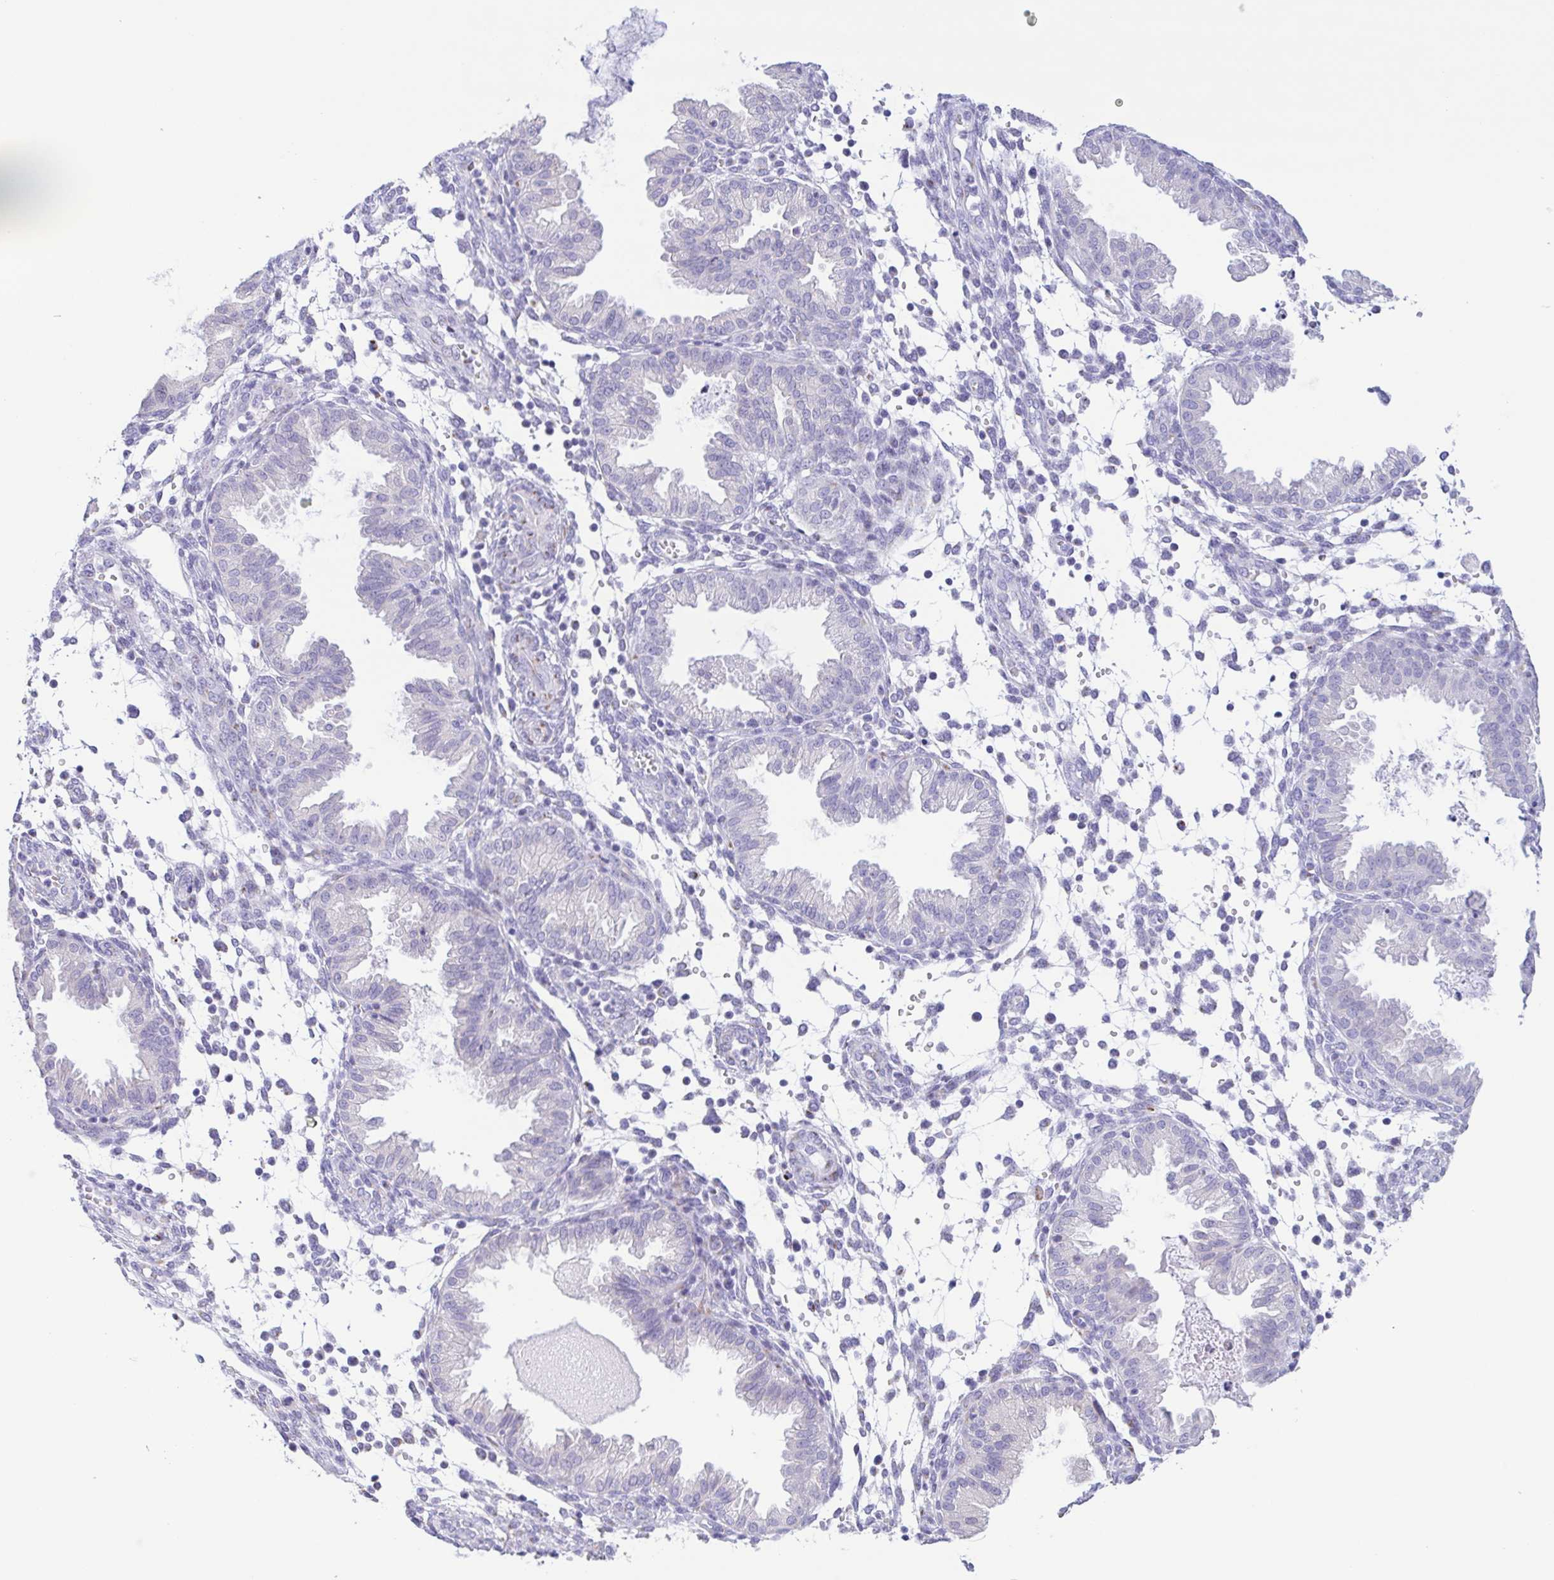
{"staining": {"intensity": "negative", "quantity": "none", "location": "none"}, "tissue": "endometrium", "cell_type": "Cells in endometrial stroma", "image_type": "normal", "snomed": [{"axis": "morphology", "description": "Normal tissue, NOS"}, {"axis": "topography", "description": "Endometrium"}], "caption": "This is an immunohistochemistry (IHC) image of benign endometrium. There is no positivity in cells in endometrial stroma.", "gene": "SULT1B1", "patient": {"sex": "female", "age": 33}}